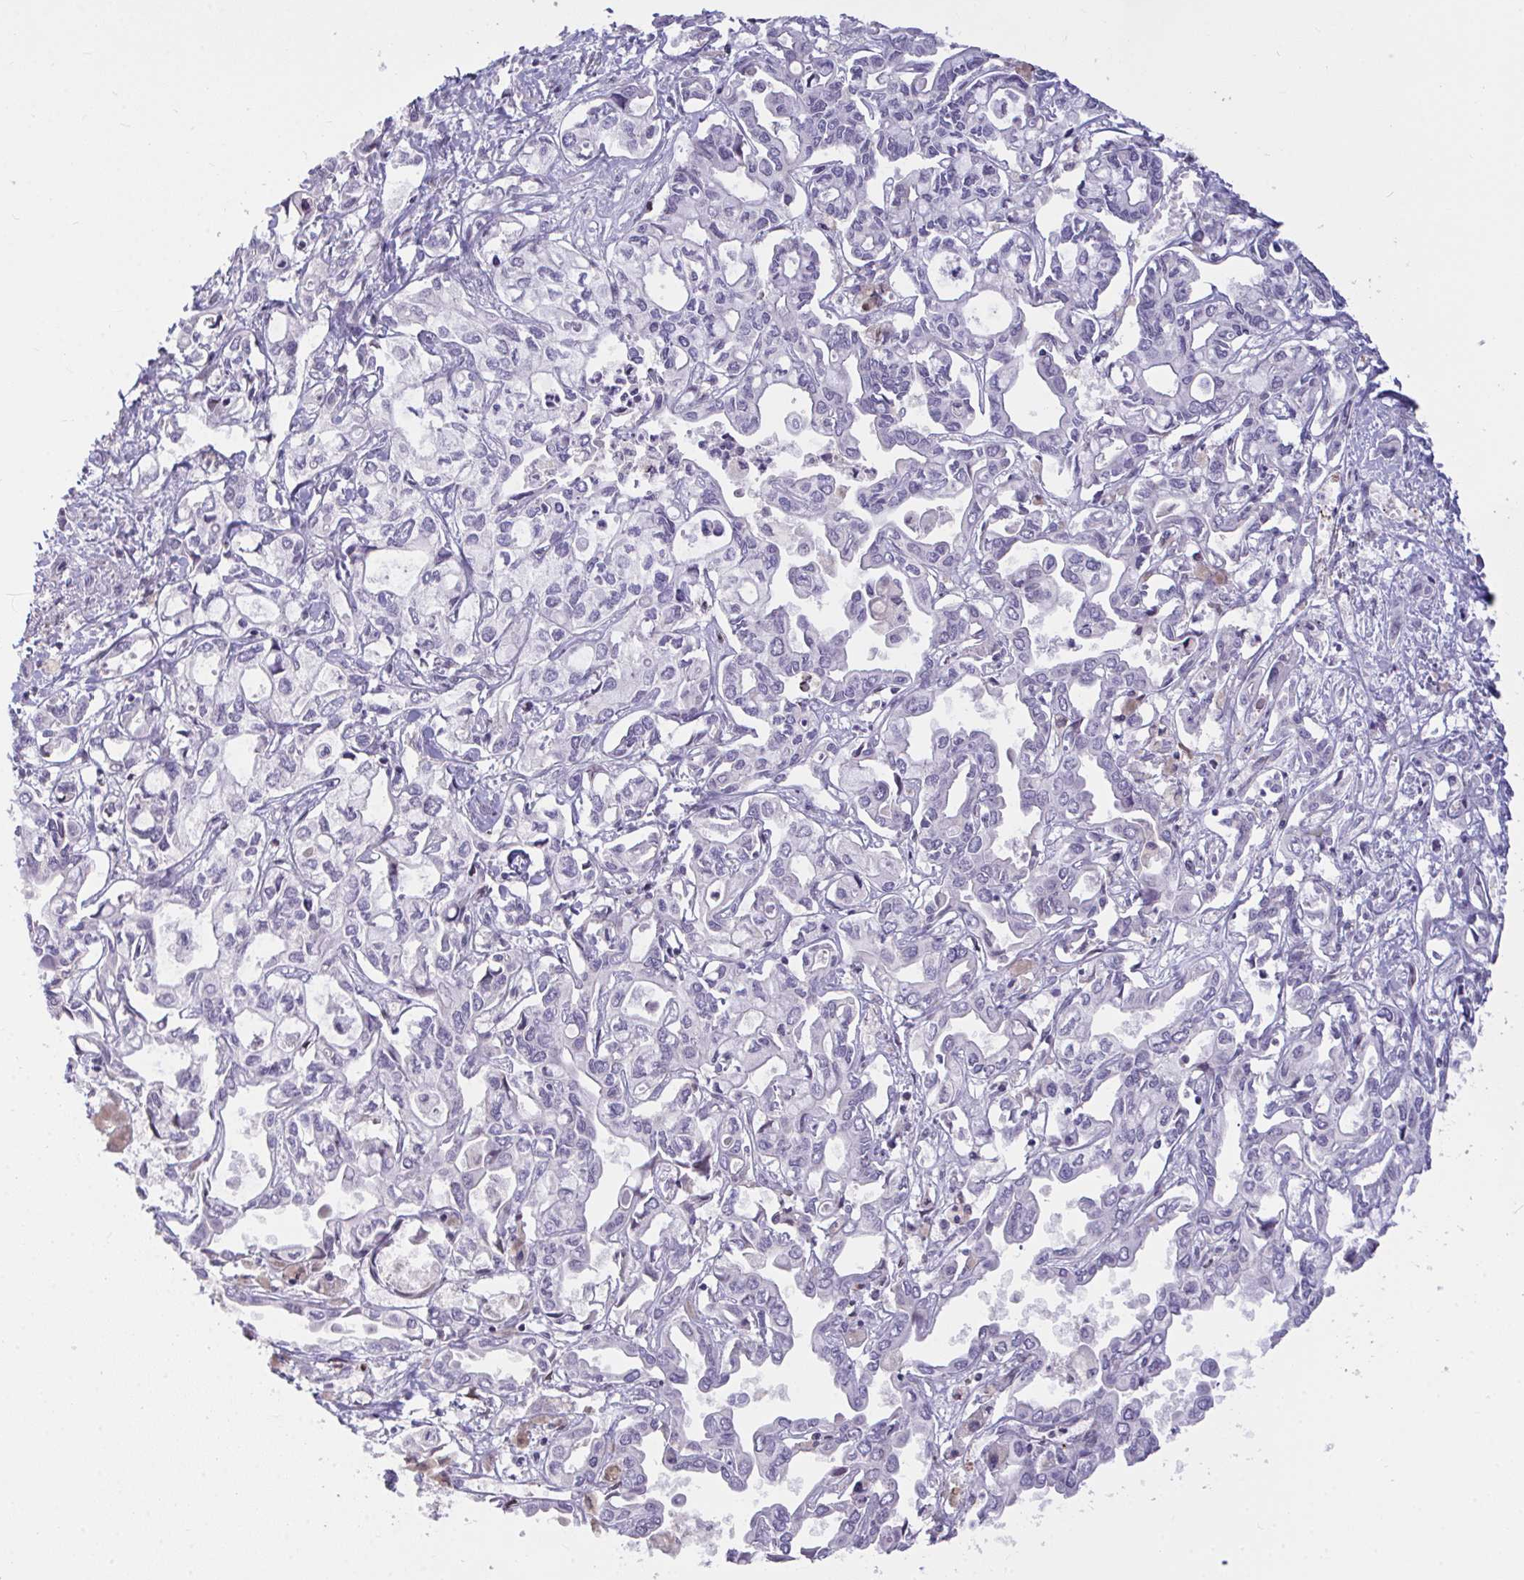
{"staining": {"intensity": "negative", "quantity": "none", "location": "none"}, "tissue": "liver cancer", "cell_type": "Tumor cells", "image_type": "cancer", "snomed": [{"axis": "morphology", "description": "Cholangiocarcinoma"}, {"axis": "topography", "description": "Liver"}], "caption": "Micrograph shows no significant protein staining in tumor cells of cholangiocarcinoma (liver).", "gene": "SEMA6B", "patient": {"sex": "female", "age": 64}}